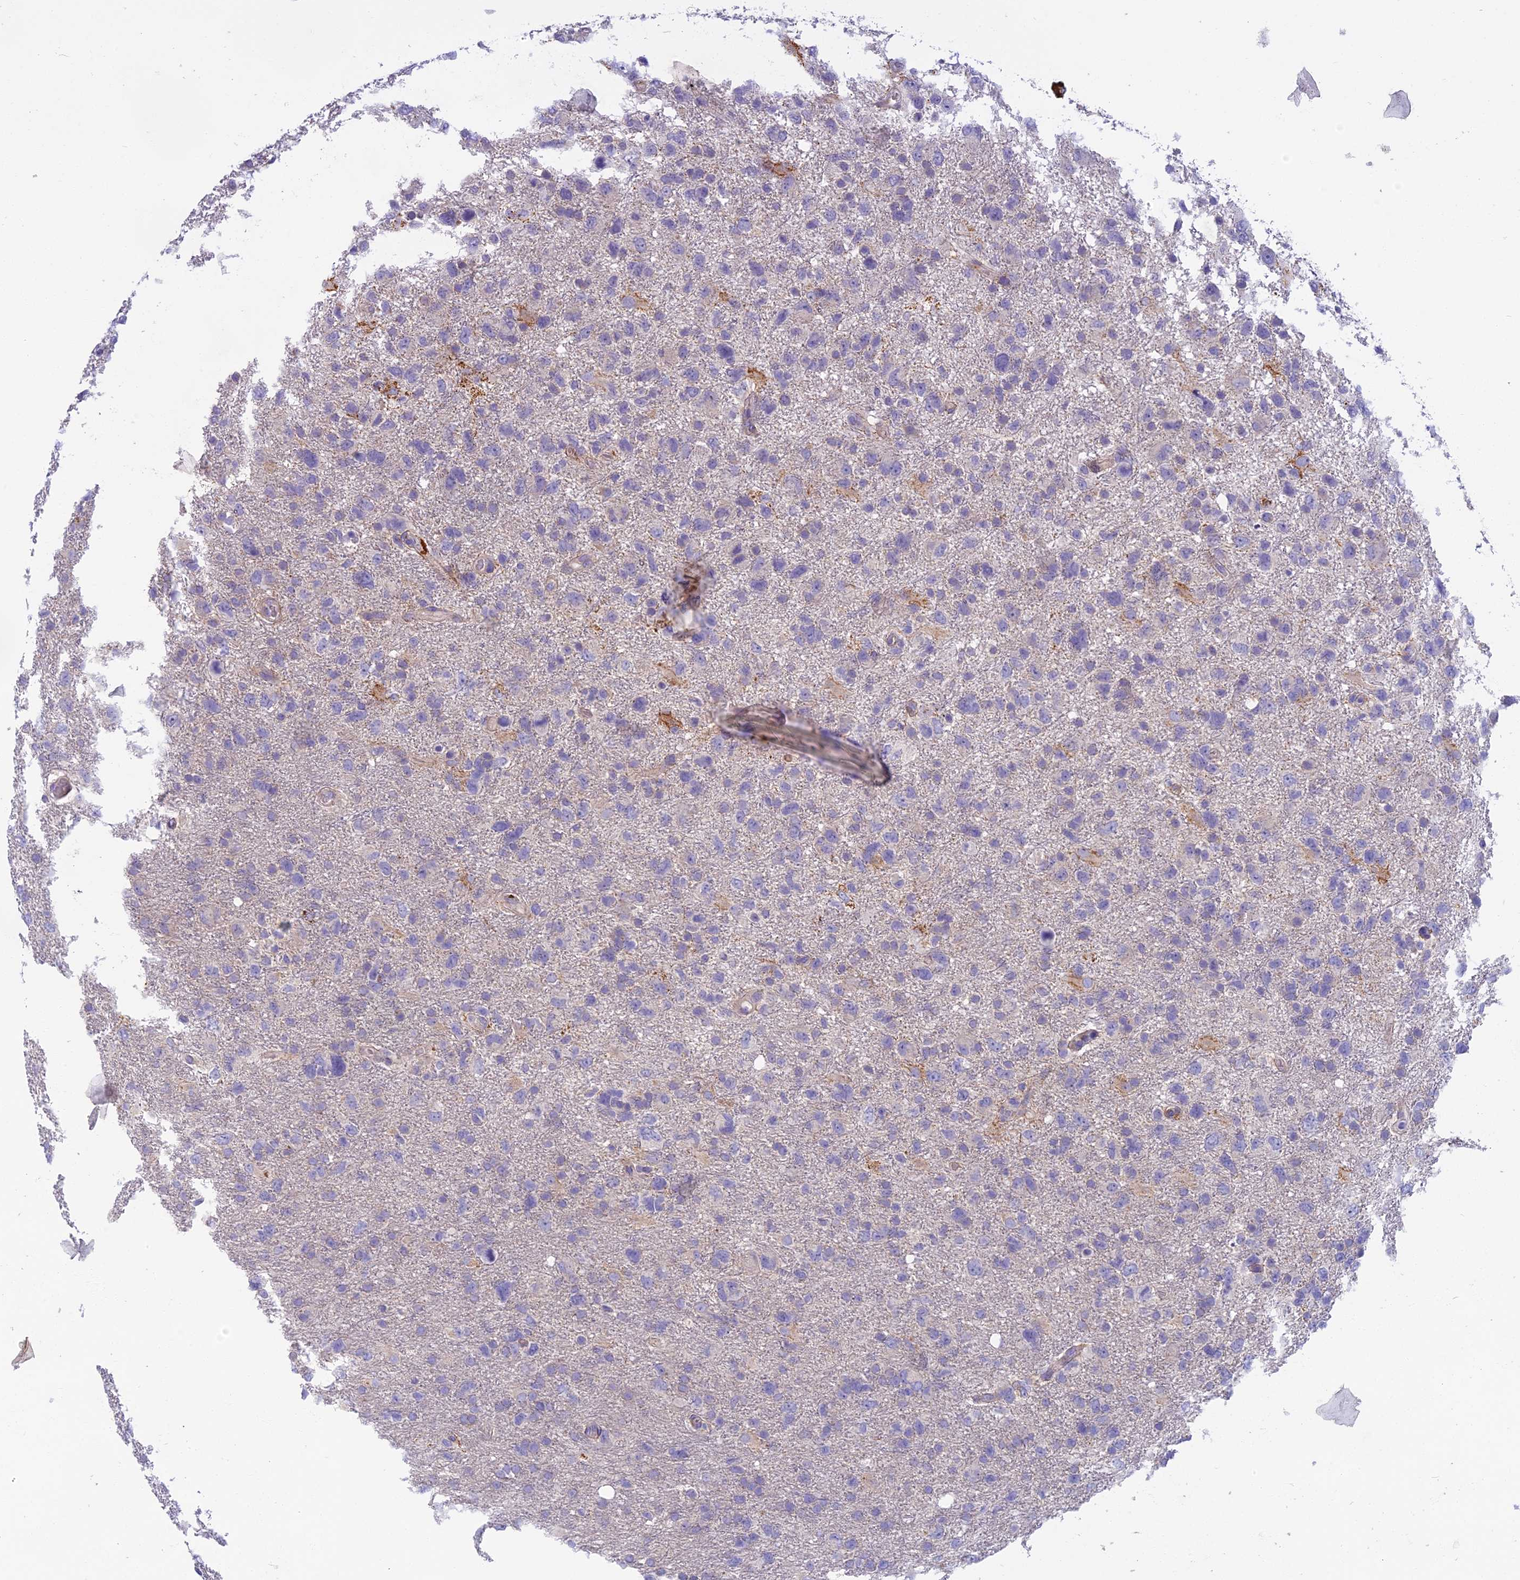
{"staining": {"intensity": "weak", "quantity": "<25%", "location": "cytoplasmic/membranous"}, "tissue": "glioma", "cell_type": "Tumor cells", "image_type": "cancer", "snomed": [{"axis": "morphology", "description": "Glioma, malignant, High grade"}, {"axis": "topography", "description": "Brain"}], "caption": "A high-resolution image shows IHC staining of malignant glioma (high-grade), which reveals no significant positivity in tumor cells.", "gene": "SEMA7A", "patient": {"sex": "male", "age": 61}}